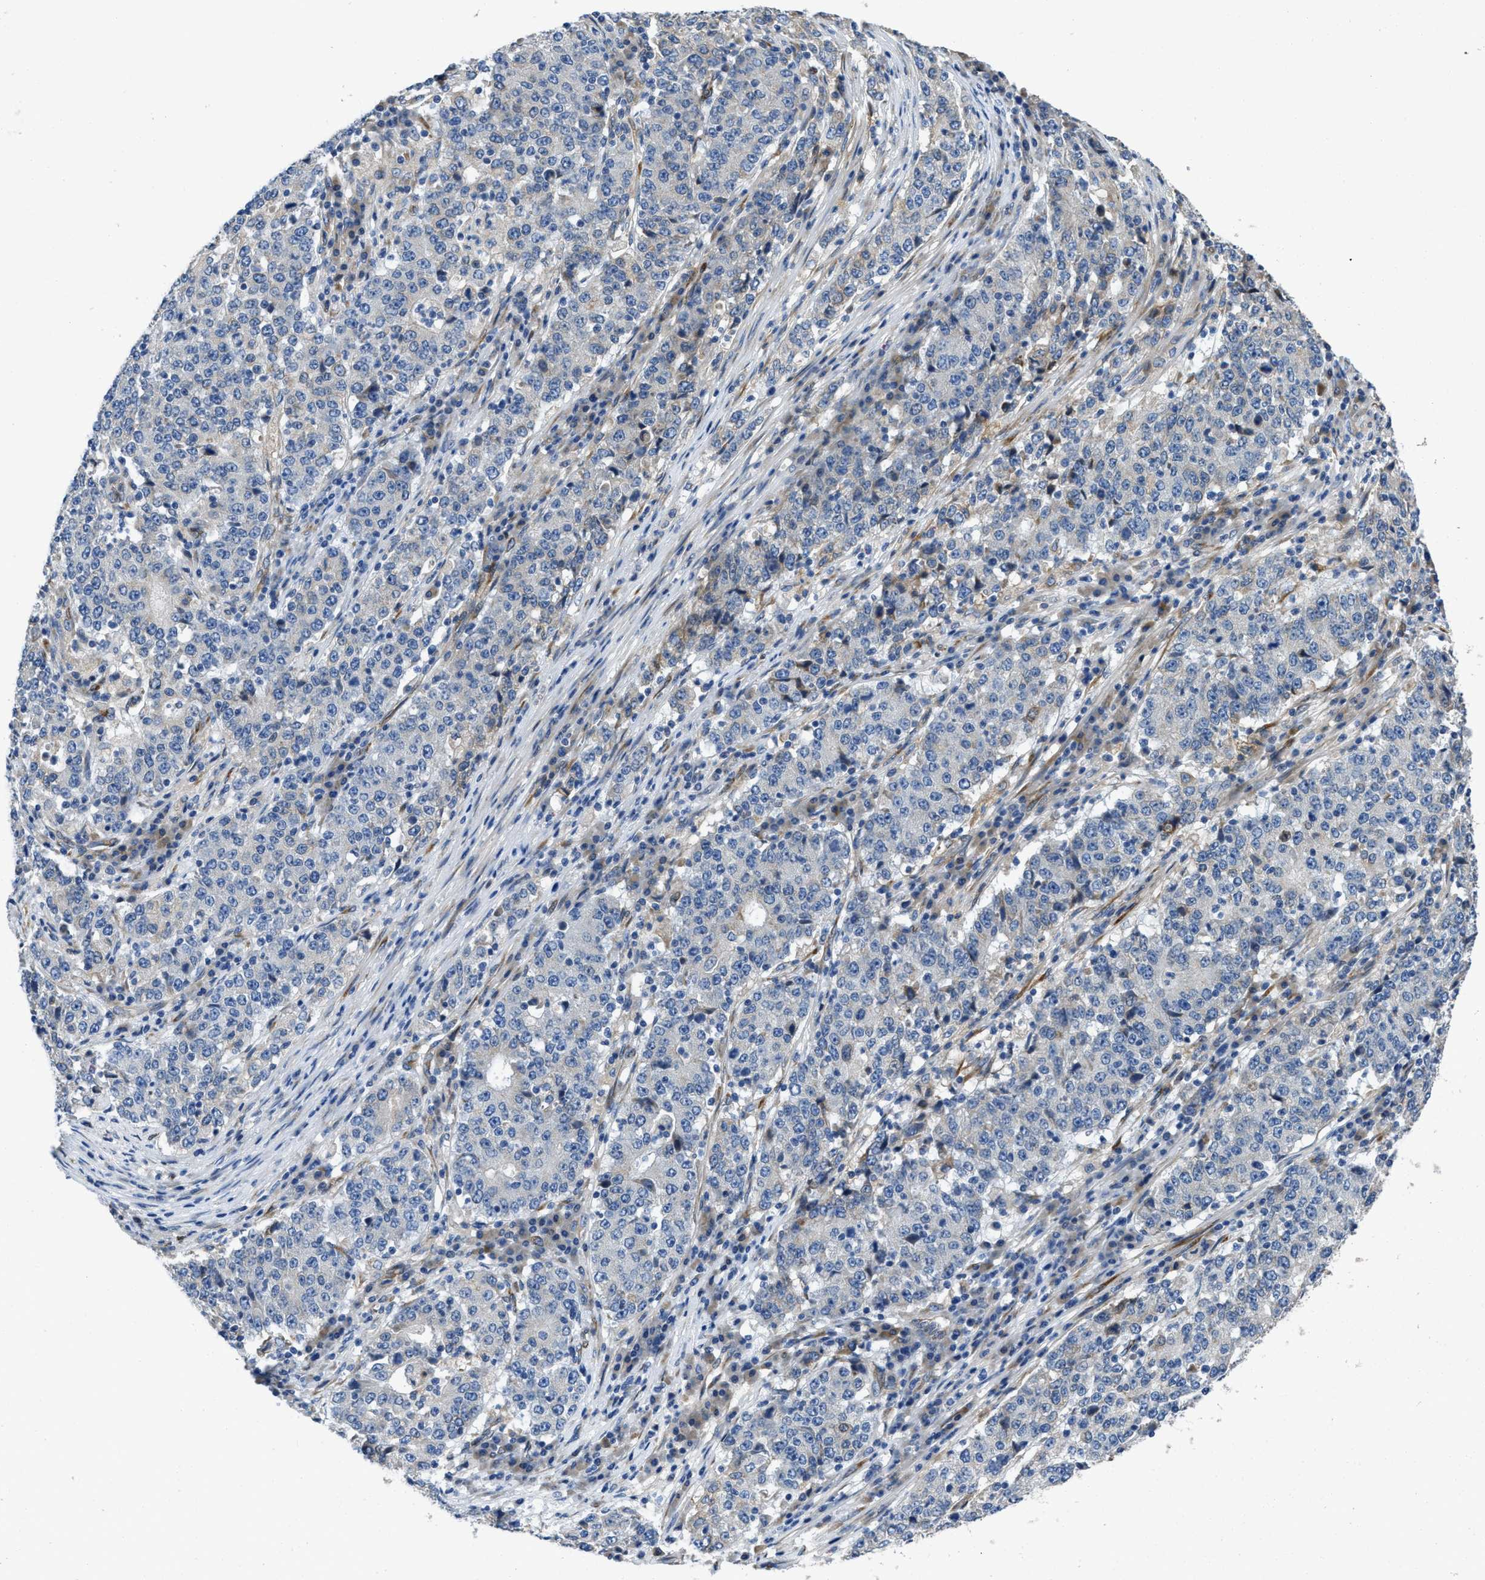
{"staining": {"intensity": "negative", "quantity": "none", "location": "none"}, "tissue": "stomach cancer", "cell_type": "Tumor cells", "image_type": "cancer", "snomed": [{"axis": "morphology", "description": "Adenocarcinoma, NOS"}, {"axis": "topography", "description": "Stomach"}], "caption": "Immunohistochemical staining of human stomach cancer (adenocarcinoma) reveals no significant expression in tumor cells.", "gene": "GGCX", "patient": {"sex": "male", "age": 59}}